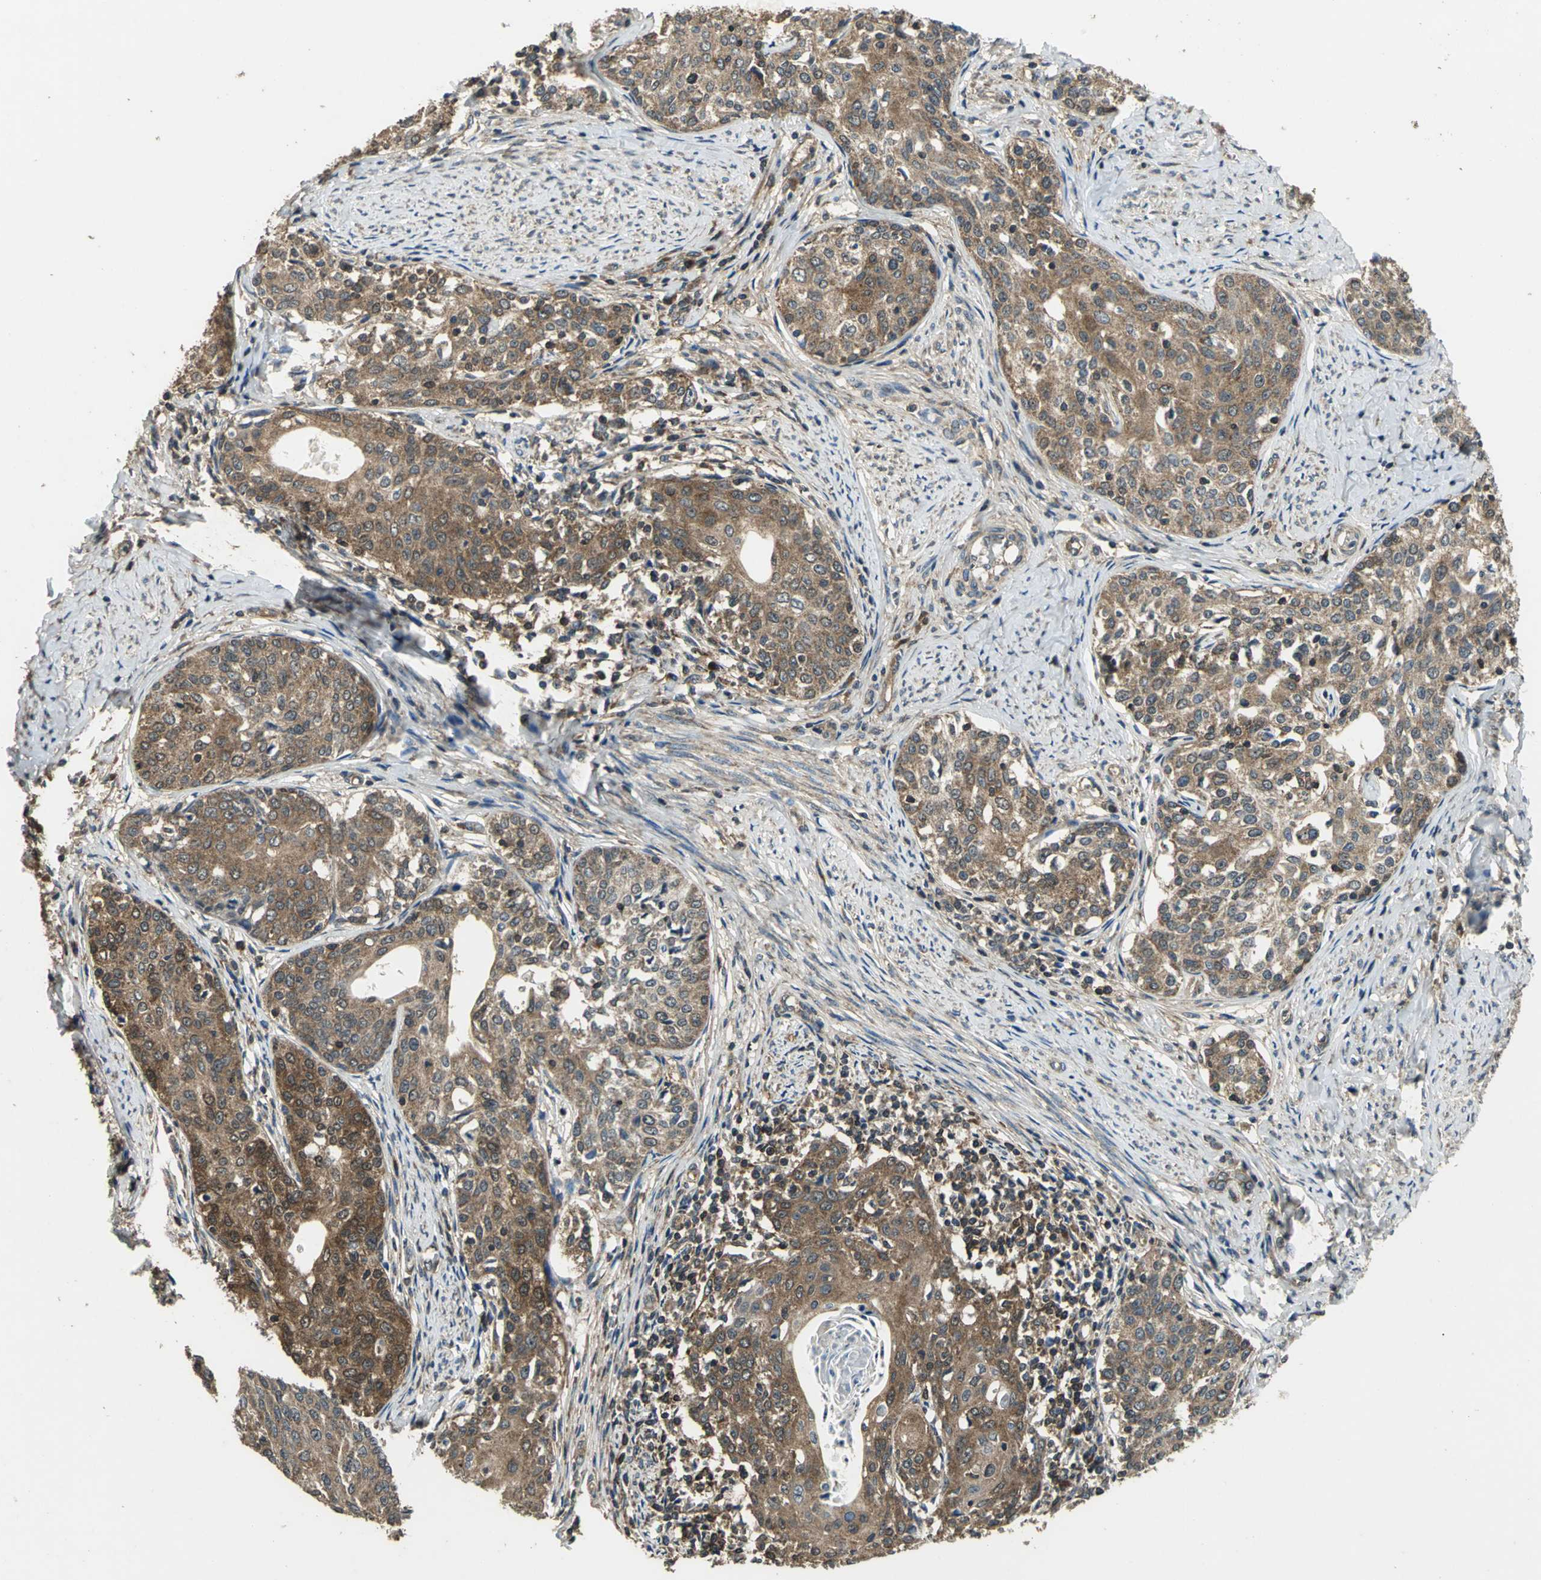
{"staining": {"intensity": "moderate", "quantity": ">75%", "location": "cytoplasmic/membranous"}, "tissue": "cervical cancer", "cell_type": "Tumor cells", "image_type": "cancer", "snomed": [{"axis": "morphology", "description": "Squamous cell carcinoma, NOS"}, {"axis": "morphology", "description": "Adenocarcinoma, NOS"}, {"axis": "topography", "description": "Cervix"}], "caption": "Cervical cancer (squamous cell carcinoma) tissue reveals moderate cytoplasmic/membranous expression in about >75% of tumor cells, visualized by immunohistochemistry. Using DAB (3,3'-diaminobenzidine) (brown) and hematoxylin (blue) stains, captured at high magnification using brightfield microscopy.", "gene": "IRF3", "patient": {"sex": "female", "age": 52}}